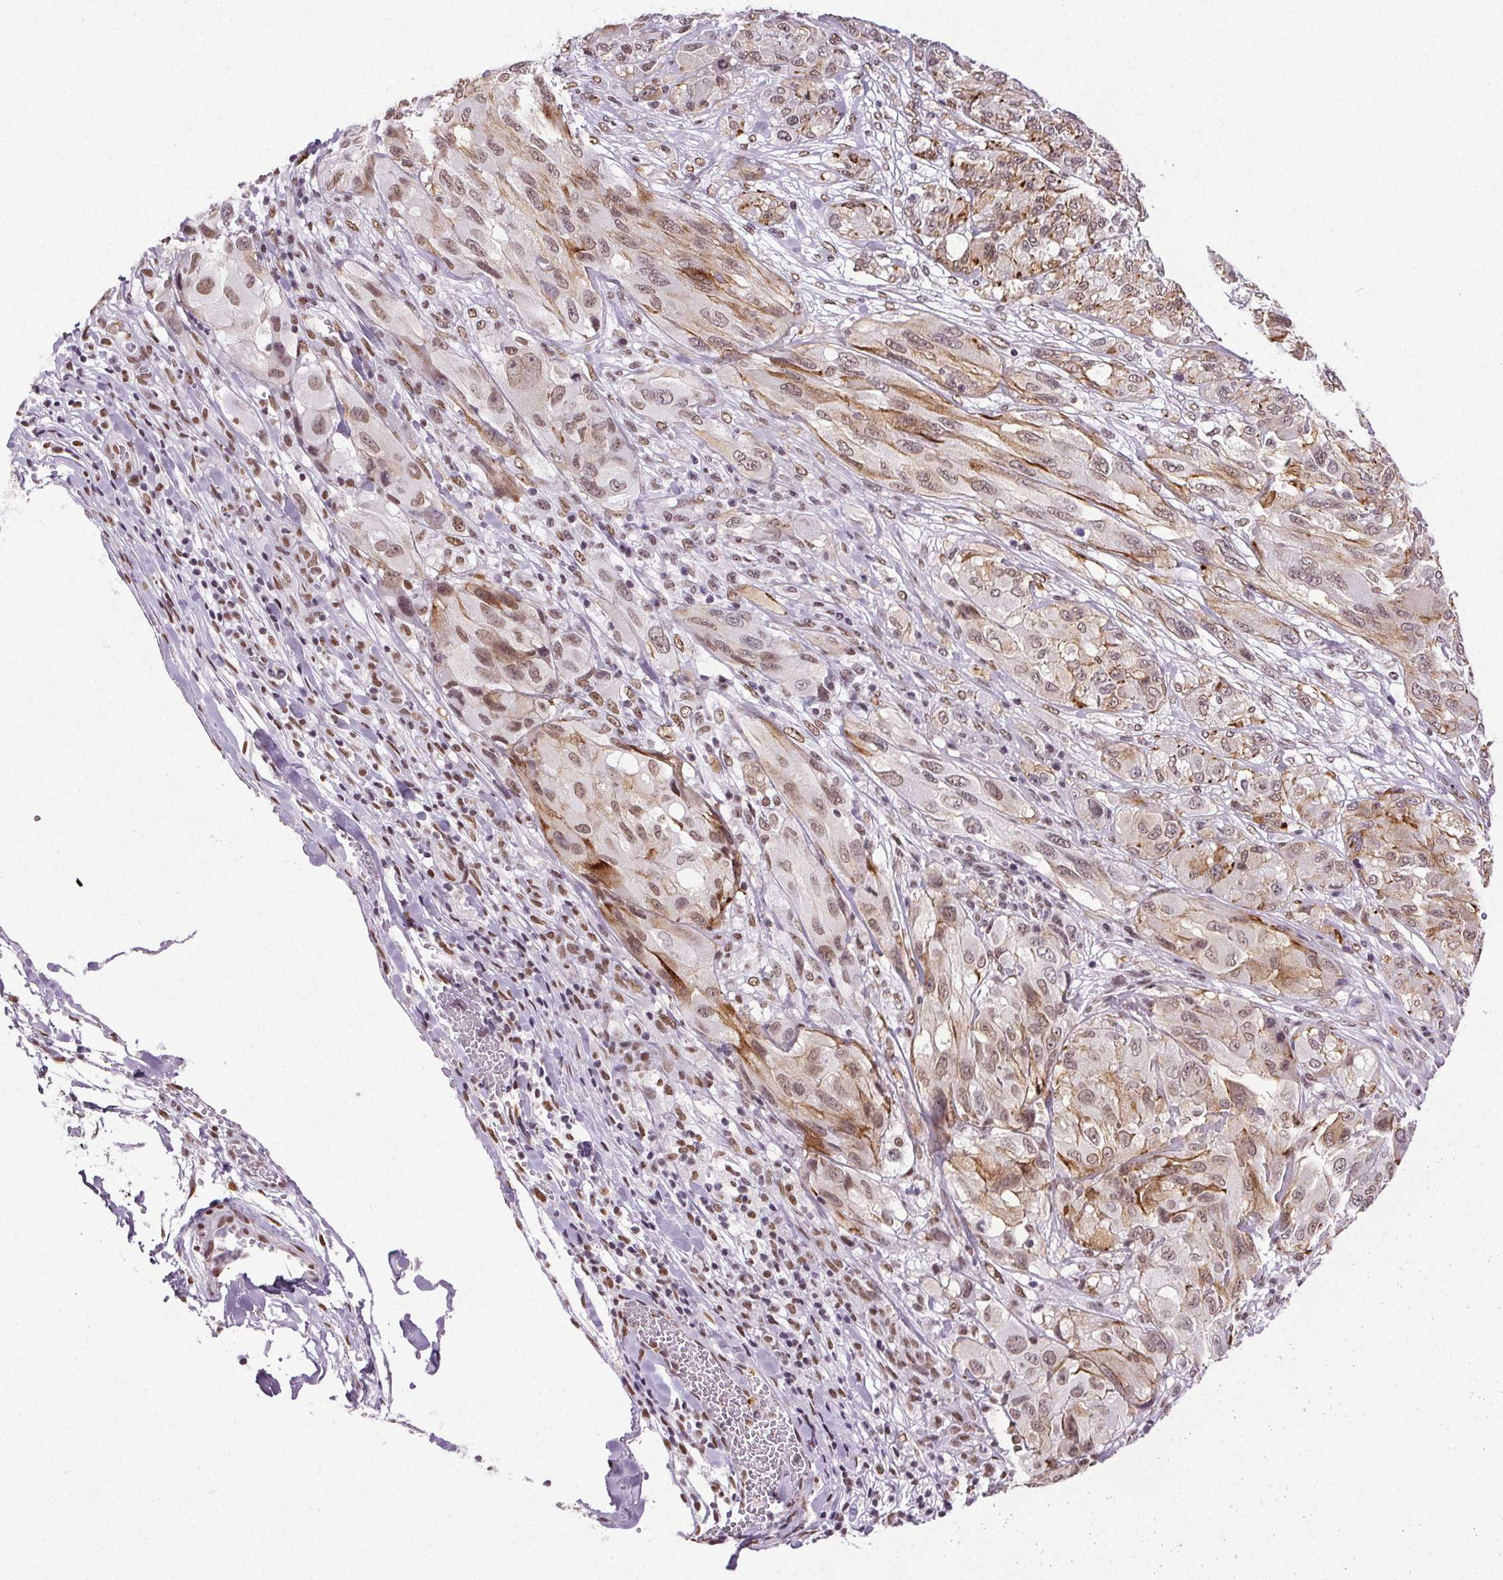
{"staining": {"intensity": "weak", "quantity": ">75%", "location": "cytoplasmic/membranous,nuclear"}, "tissue": "melanoma", "cell_type": "Tumor cells", "image_type": "cancer", "snomed": [{"axis": "morphology", "description": "Malignant melanoma, NOS"}, {"axis": "topography", "description": "Skin"}], "caption": "Brown immunohistochemical staining in melanoma reveals weak cytoplasmic/membranous and nuclear expression in about >75% of tumor cells.", "gene": "GP6", "patient": {"sex": "female", "age": 91}}